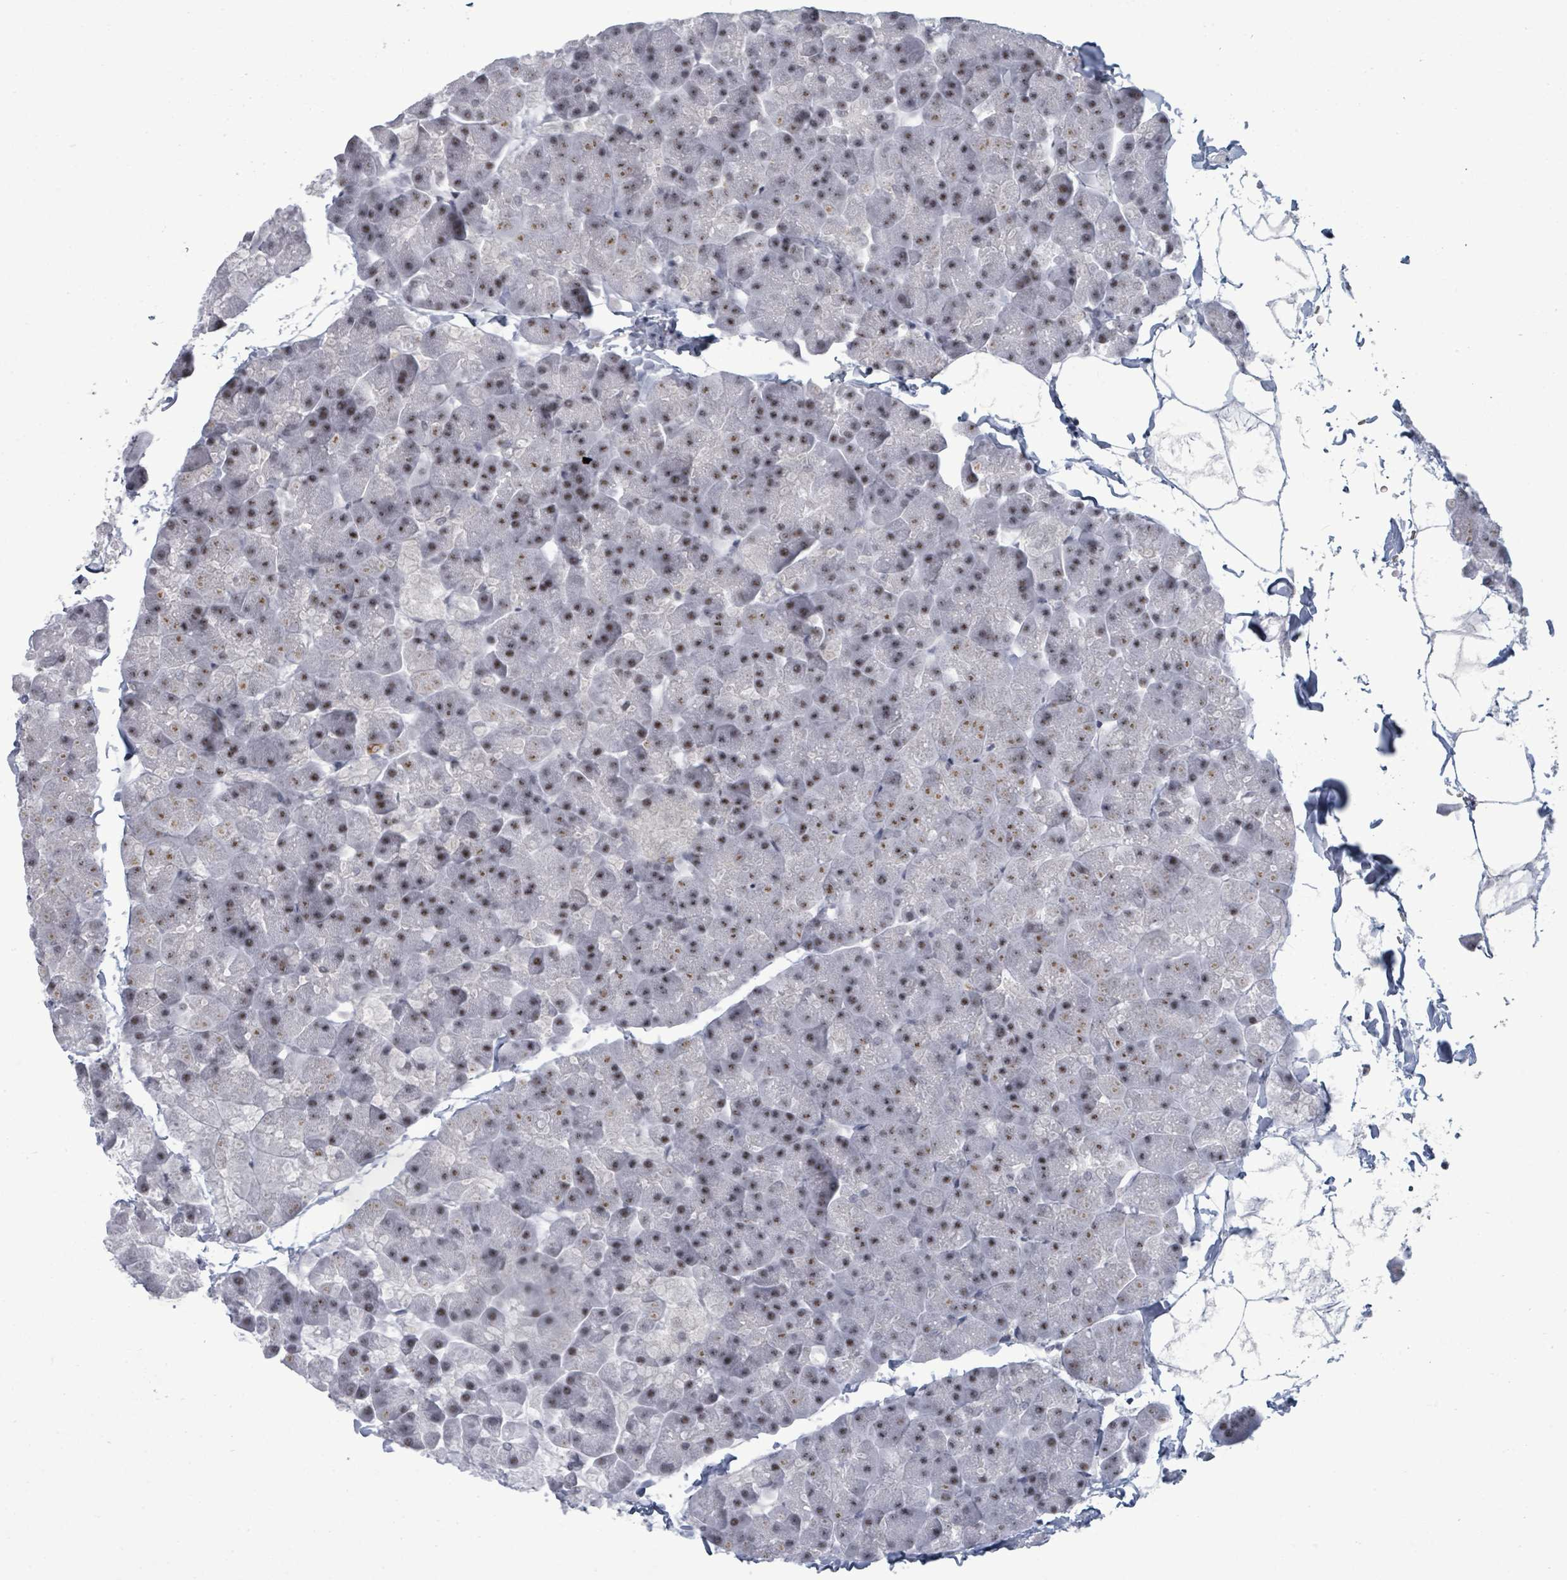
{"staining": {"intensity": "moderate", "quantity": "25%-75%", "location": "nuclear"}, "tissue": "pancreas", "cell_type": "Exocrine glandular cells", "image_type": "normal", "snomed": [{"axis": "morphology", "description": "Normal tissue, NOS"}, {"axis": "topography", "description": "Pancreas"}], "caption": "Protein positivity by IHC reveals moderate nuclear staining in about 25%-75% of exocrine glandular cells in normal pancreas.", "gene": "BIVM", "patient": {"sex": "male", "age": 35}}